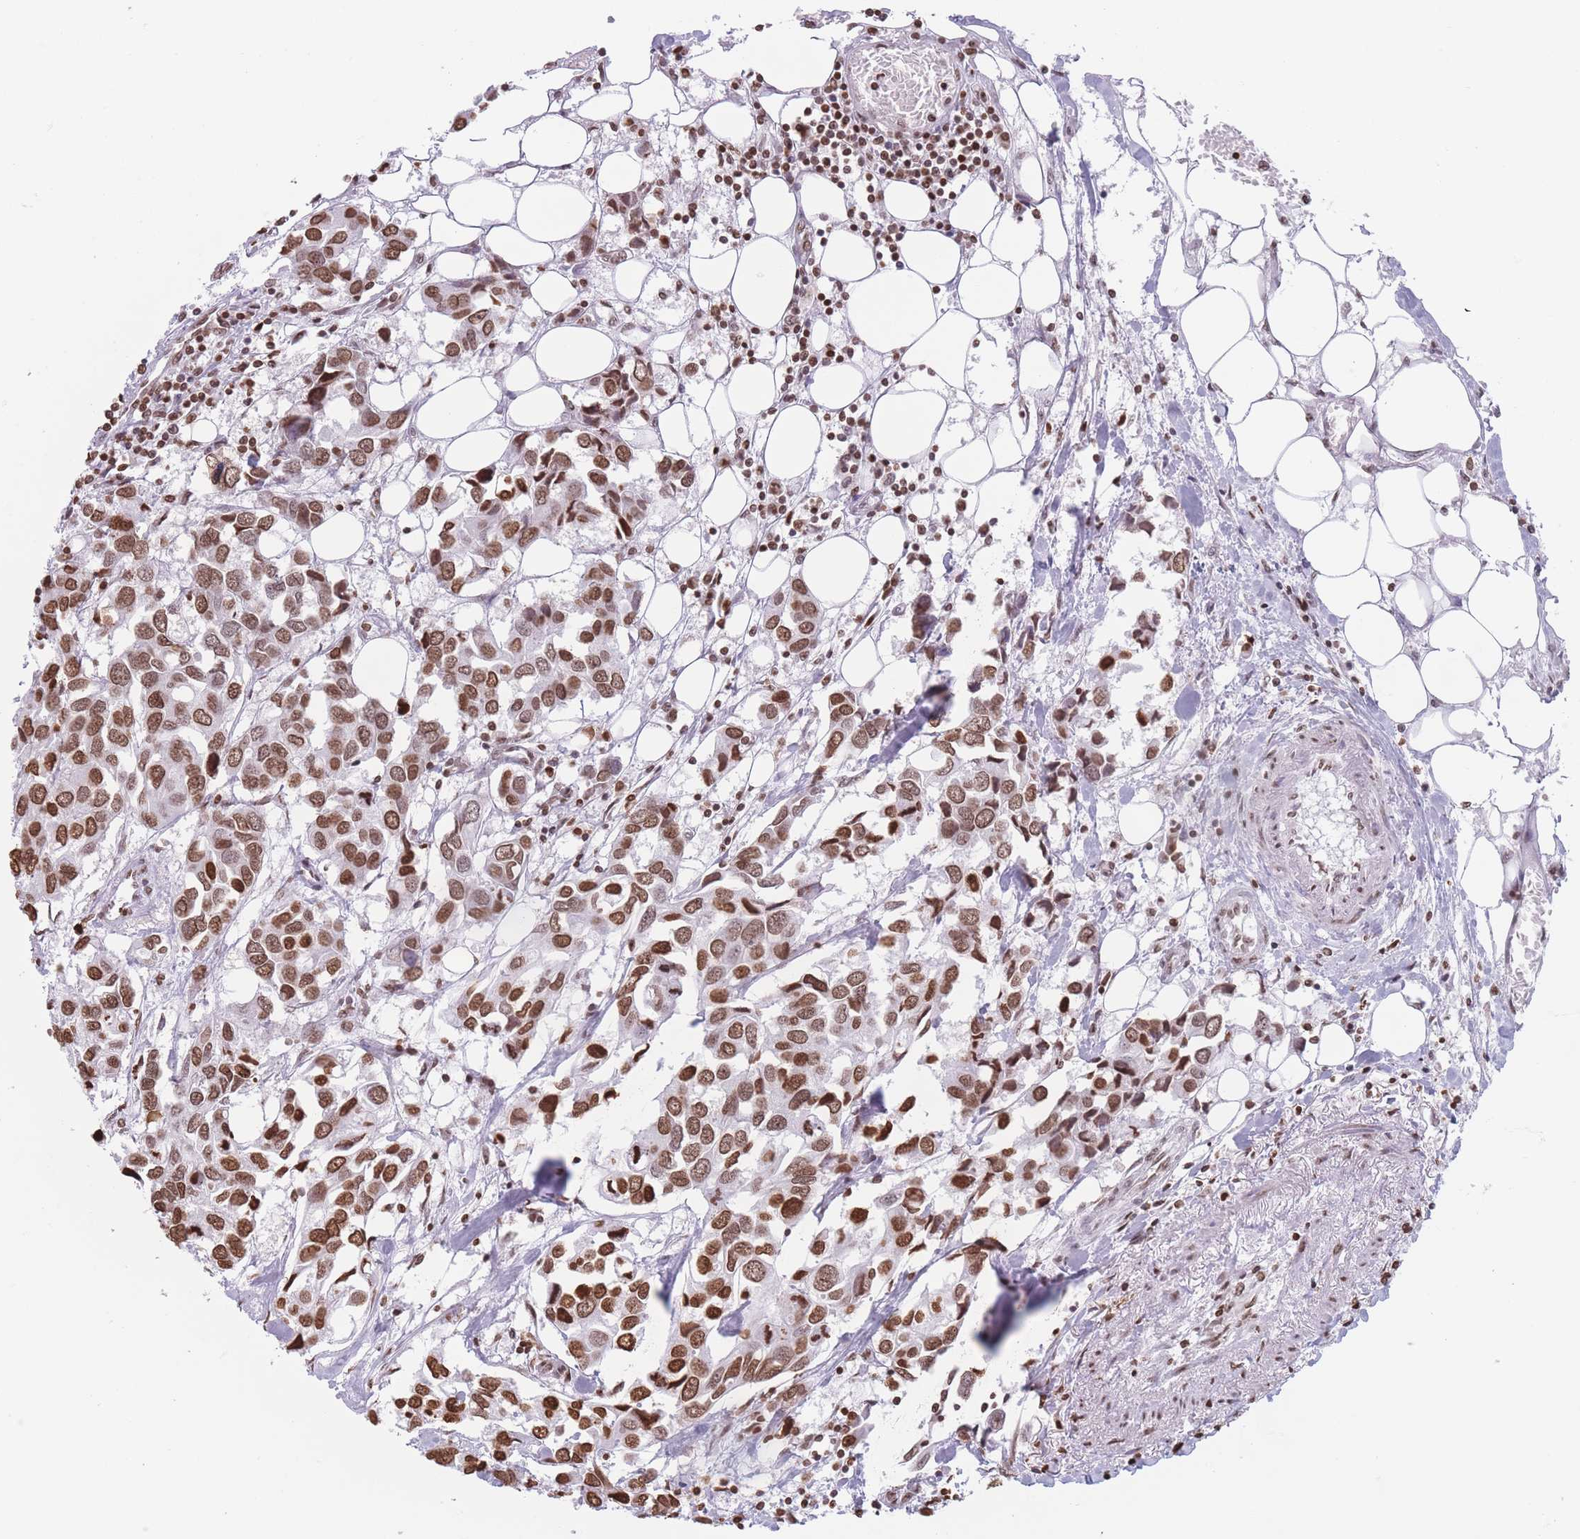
{"staining": {"intensity": "moderate", "quantity": ">75%", "location": "nuclear"}, "tissue": "breast cancer", "cell_type": "Tumor cells", "image_type": "cancer", "snomed": [{"axis": "morphology", "description": "Duct carcinoma"}, {"axis": "topography", "description": "Breast"}], "caption": "Moderate nuclear expression is present in approximately >75% of tumor cells in breast cancer (intraductal carcinoma).", "gene": "RYK", "patient": {"sex": "female", "age": 83}}